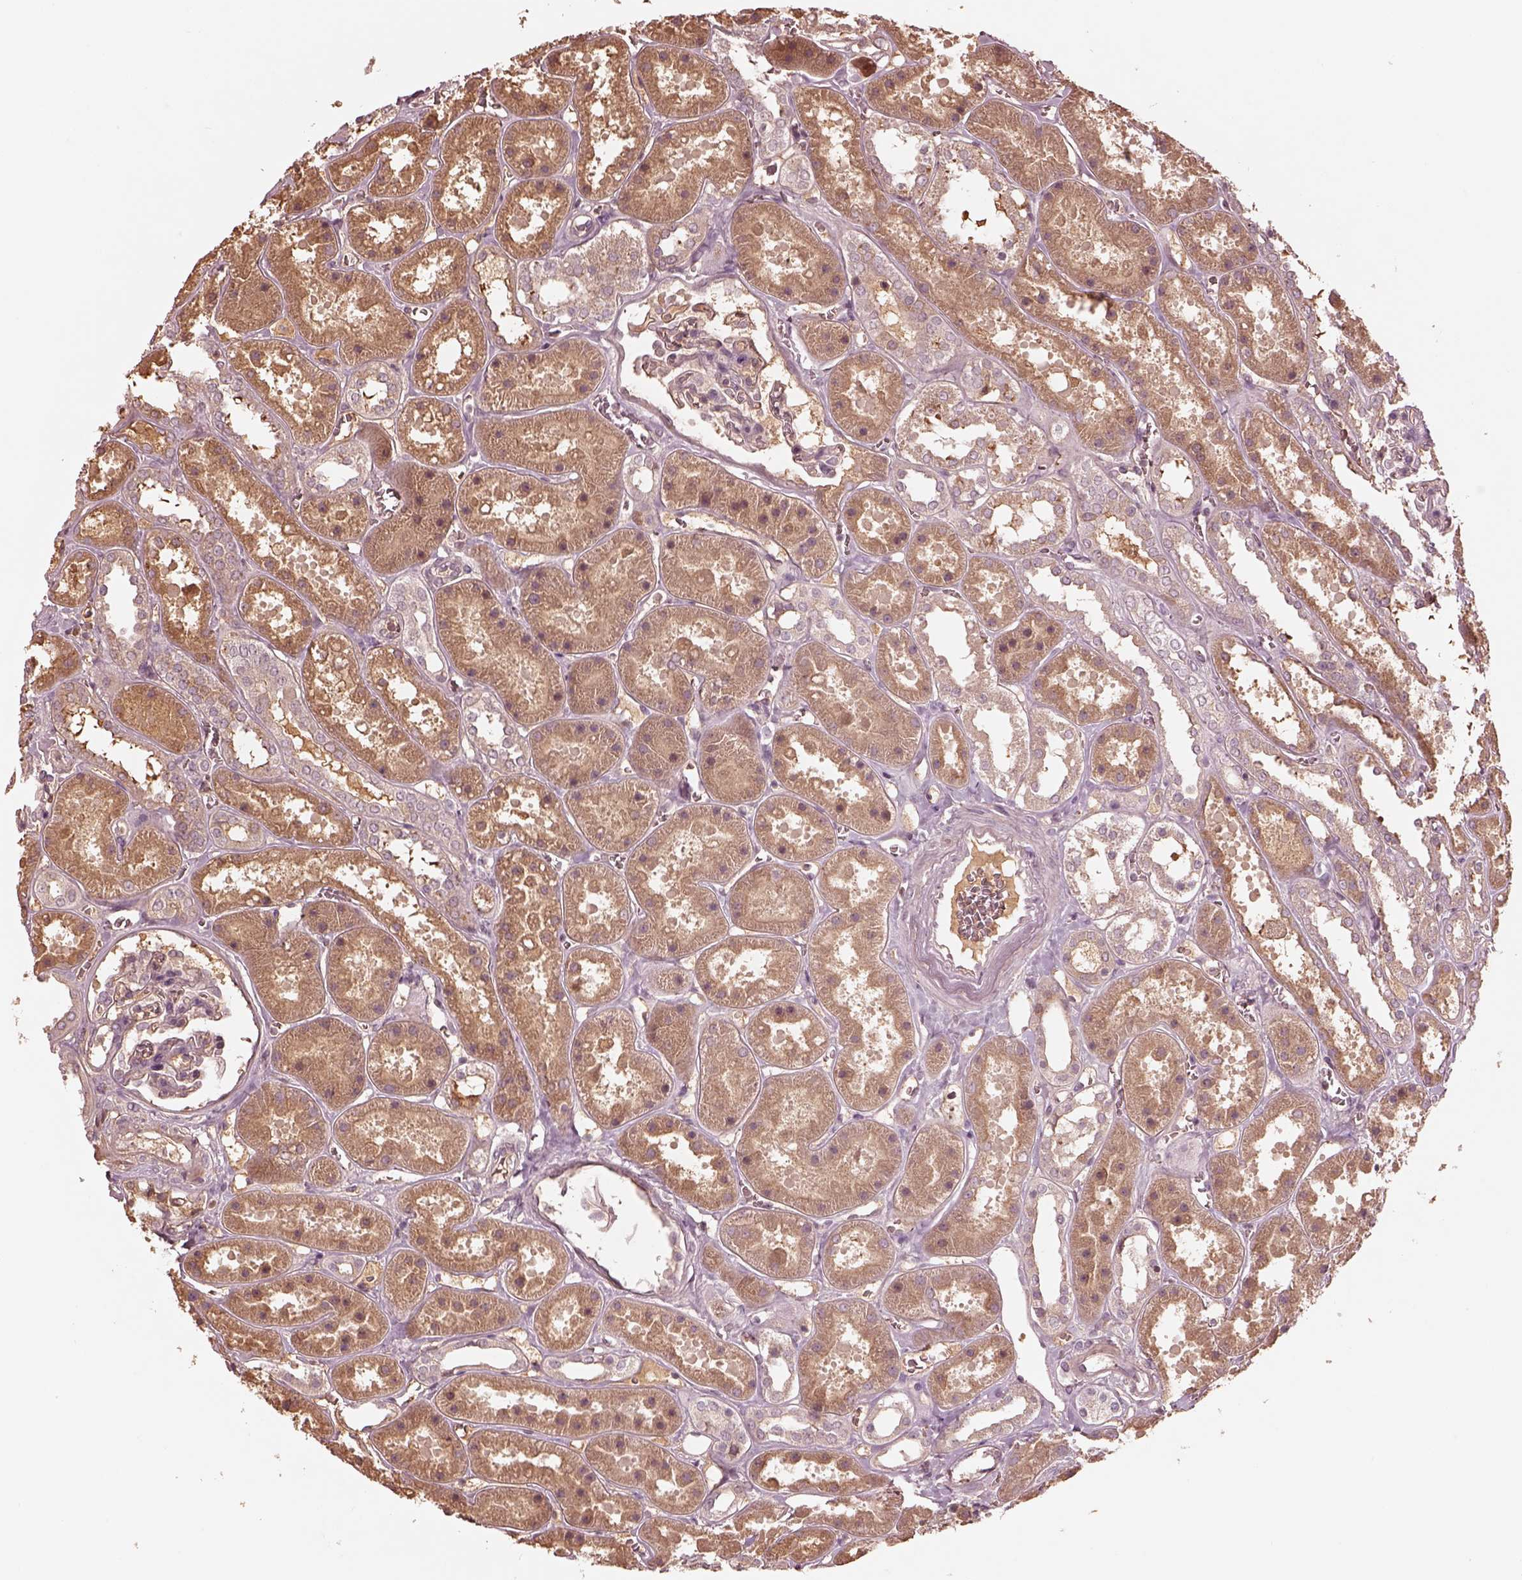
{"staining": {"intensity": "weak", "quantity": ">75%", "location": "cytoplasmic/membranous"}, "tissue": "kidney", "cell_type": "Cells in glomeruli", "image_type": "normal", "snomed": [{"axis": "morphology", "description": "Normal tissue, NOS"}, {"axis": "topography", "description": "Kidney"}], "caption": "Immunohistochemistry (IHC) (DAB (3,3'-diaminobenzidine)) staining of benign kidney displays weak cytoplasmic/membranous protein staining in approximately >75% of cells in glomeruli. (Stains: DAB in brown, nuclei in blue, Microscopy: brightfield microscopy at high magnification).", "gene": "TF", "patient": {"sex": "female", "age": 41}}